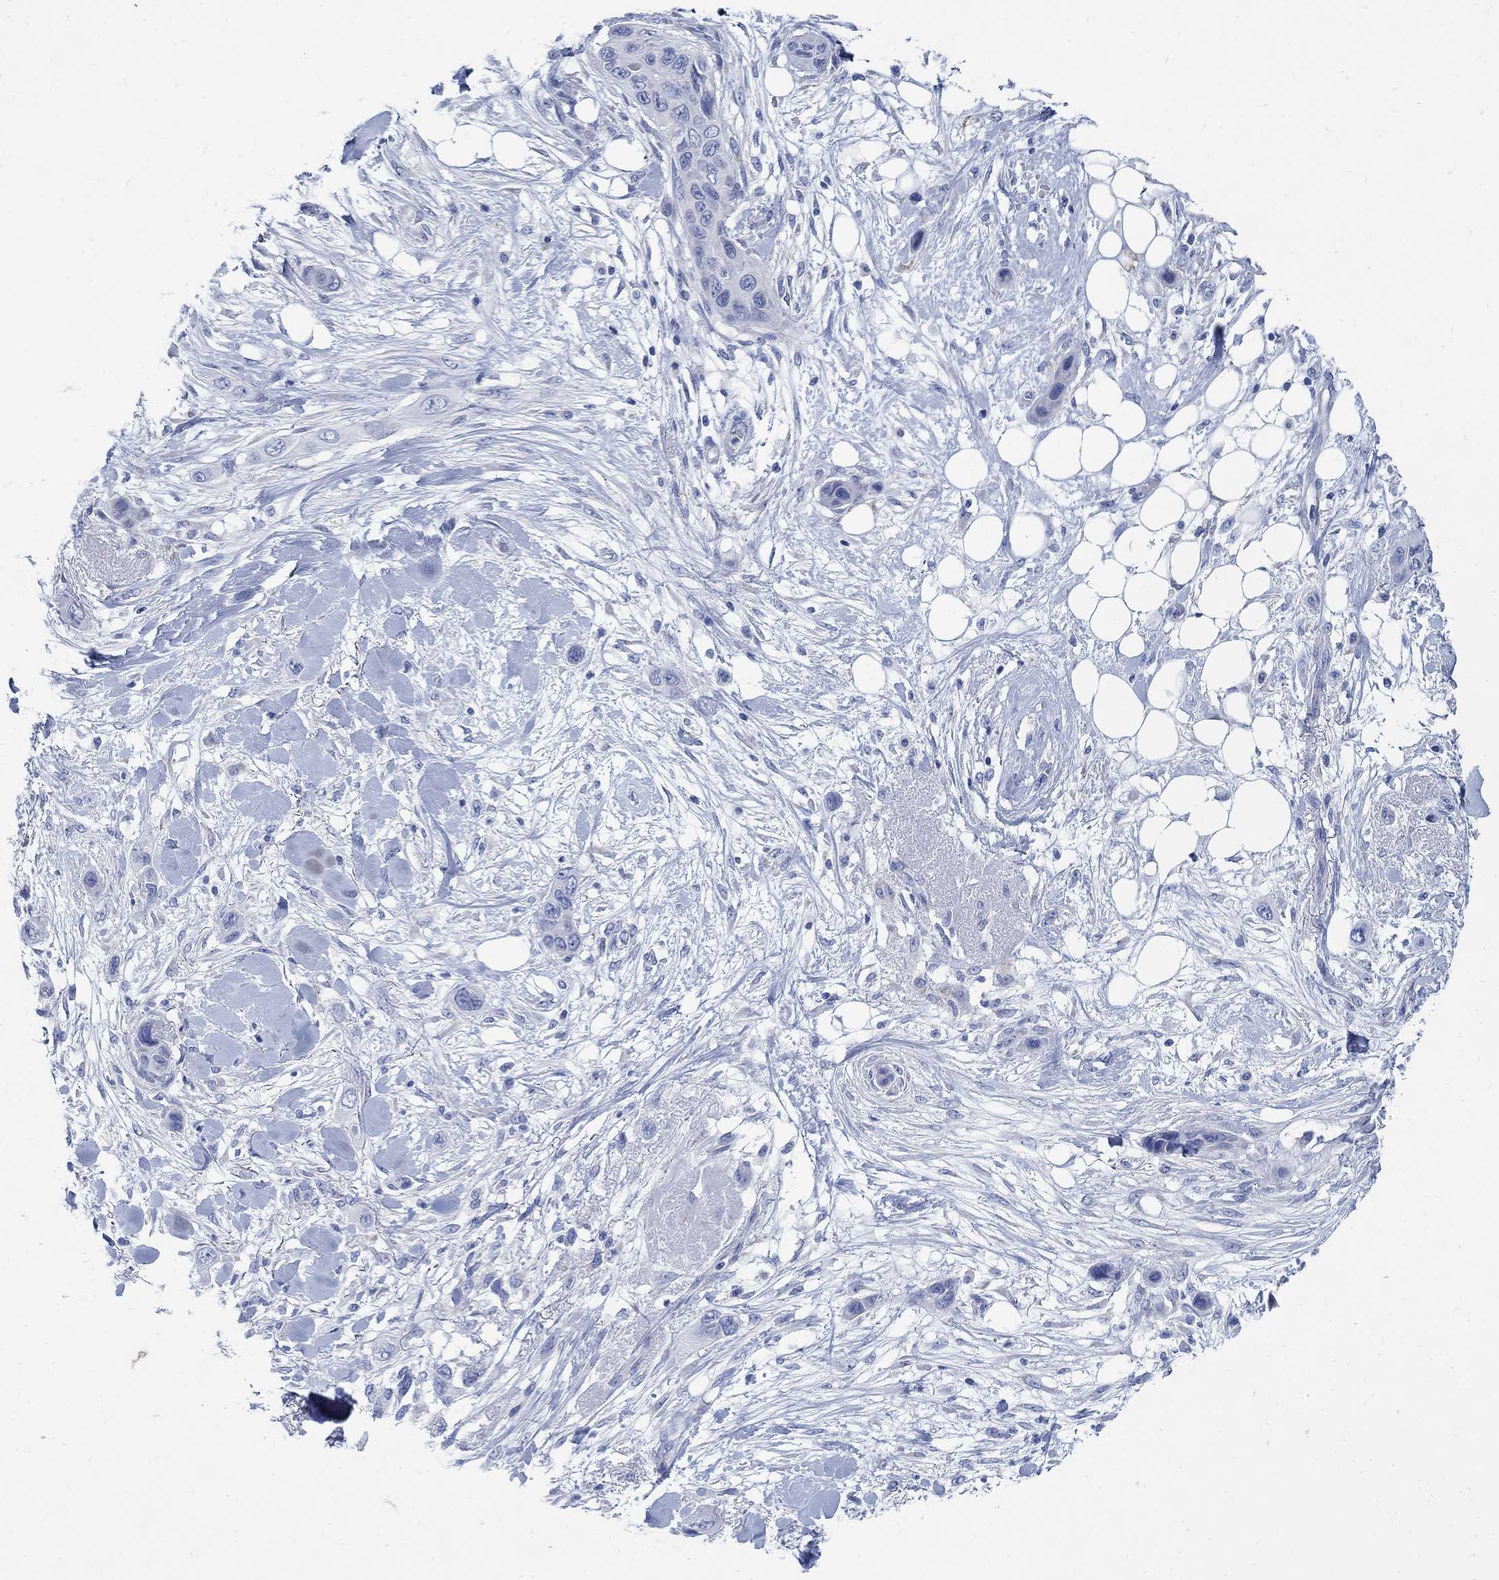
{"staining": {"intensity": "negative", "quantity": "none", "location": "none"}, "tissue": "skin cancer", "cell_type": "Tumor cells", "image_type": "cancer", "snomed": [{"axis": "morphology", "description": "Squamous cell carcinoma, NOS"}, {"axis": "topography", "description": "Skin"}], "caption": "Protein analysis of skin cancer (squamous cell carcinoma) demonstrates no significant staining in tumor cells. The staining is performed using DAB (3,3'-diaminobenzidine) brown chromogen with nuclei counter-stained in using hematoxylin.", "gene": "ZDHHC14", "patient": {"sex": "male", "age": 79}}